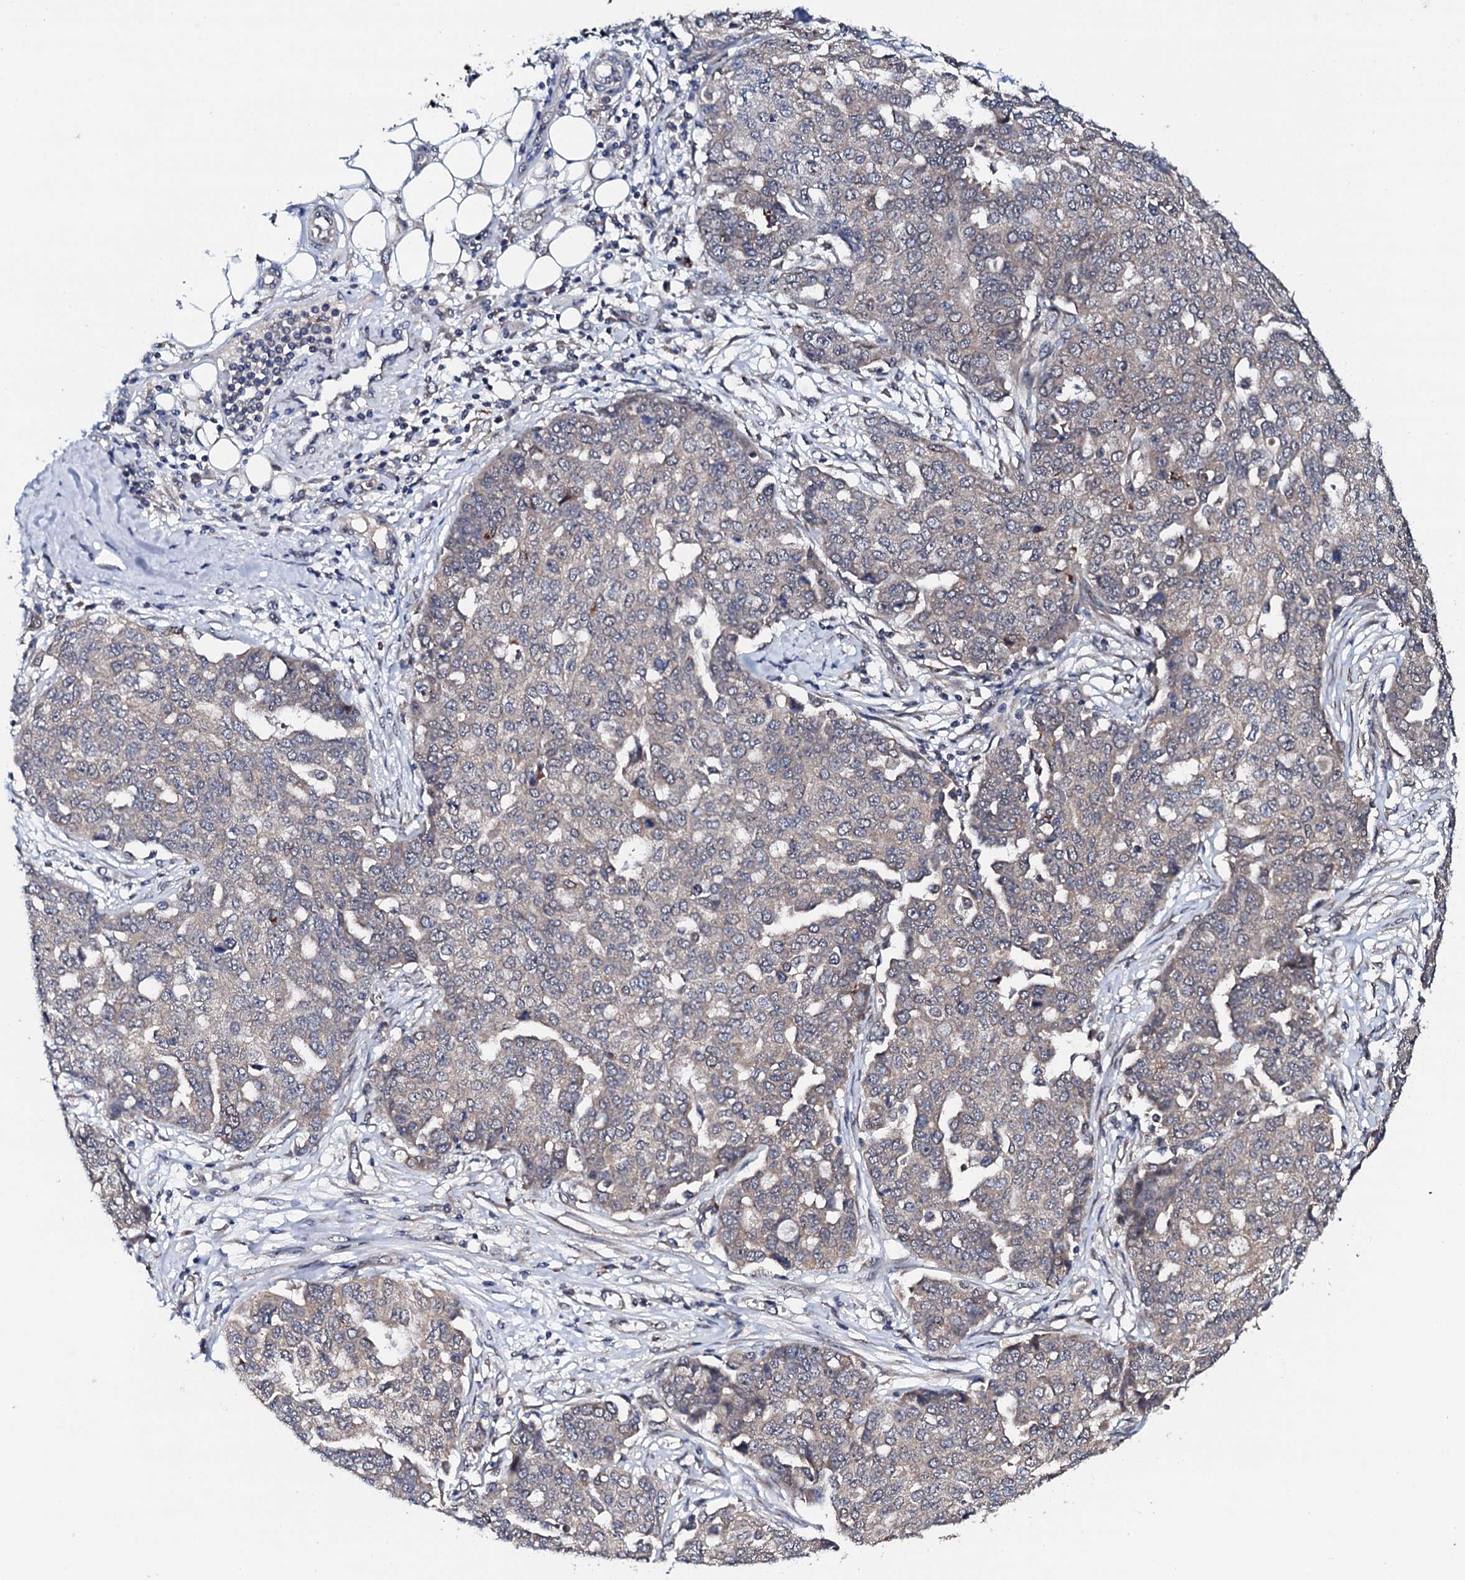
{"staining": {"intensity": "negative", "quantity": "none", "location": "none"}, "tissue": "ovarian cancer", "cell_type": "Tumor cells", "image_type": "cancer", "snomed": [{"axis": "morphology", "description": "Cystadenocarcinoma, serous, NOS"}, {"axis": "topography", "description": "Soft tissue"}, {"axis": "topography", "description": "Ovary"}], "caption": "This is a micrograph of IHC staining of ovarian cancer (serous cystadenocarcinoma), which shows no staining in tumor cells.", "gene": "IP6K1", "patient": {"sex": "female", "age": 57}}